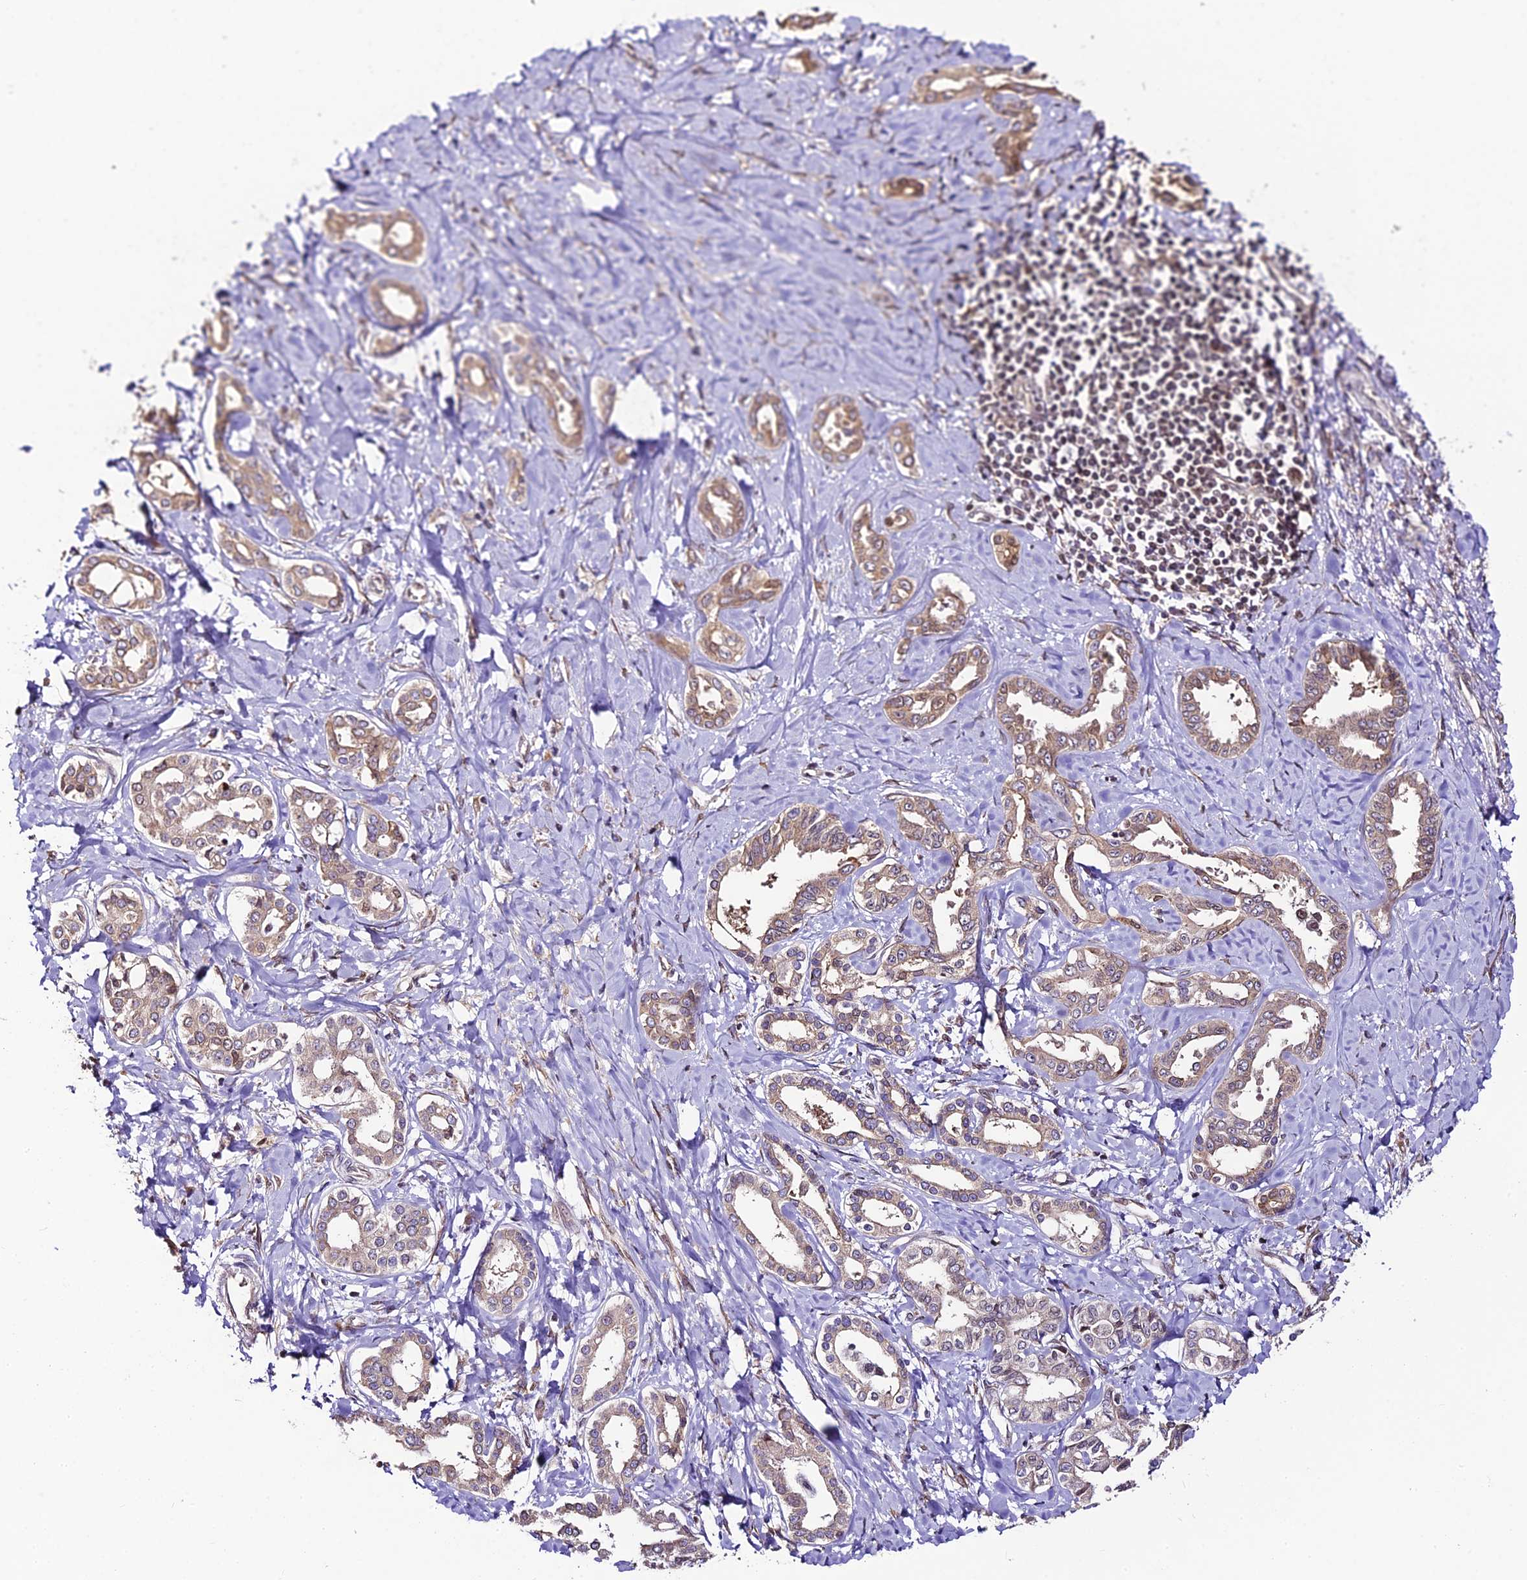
{"staining": {"intensity": "moderate", "quantity": "<25%", "location": "cytoplasmic/membranous"}, "tissue": "liver cancer", "cell_type": "Tumor cells", "image_type": "cancer", "snomed": [{"axis": "morphology", "description": "Cholangiocarcinoma"}, {"axis": "topography", "description": "Liver"}], "caption": "The micrograph shows a brown stain indicating the presence of a protein in the cytoplasmic/membranous of tumor cells in liver cancer (cholangiocarcinoma). (IHC, brightfield microscopy, high magnification).", "gene": "TRIM22", "patient": {"sex": "female", "age": 77}}